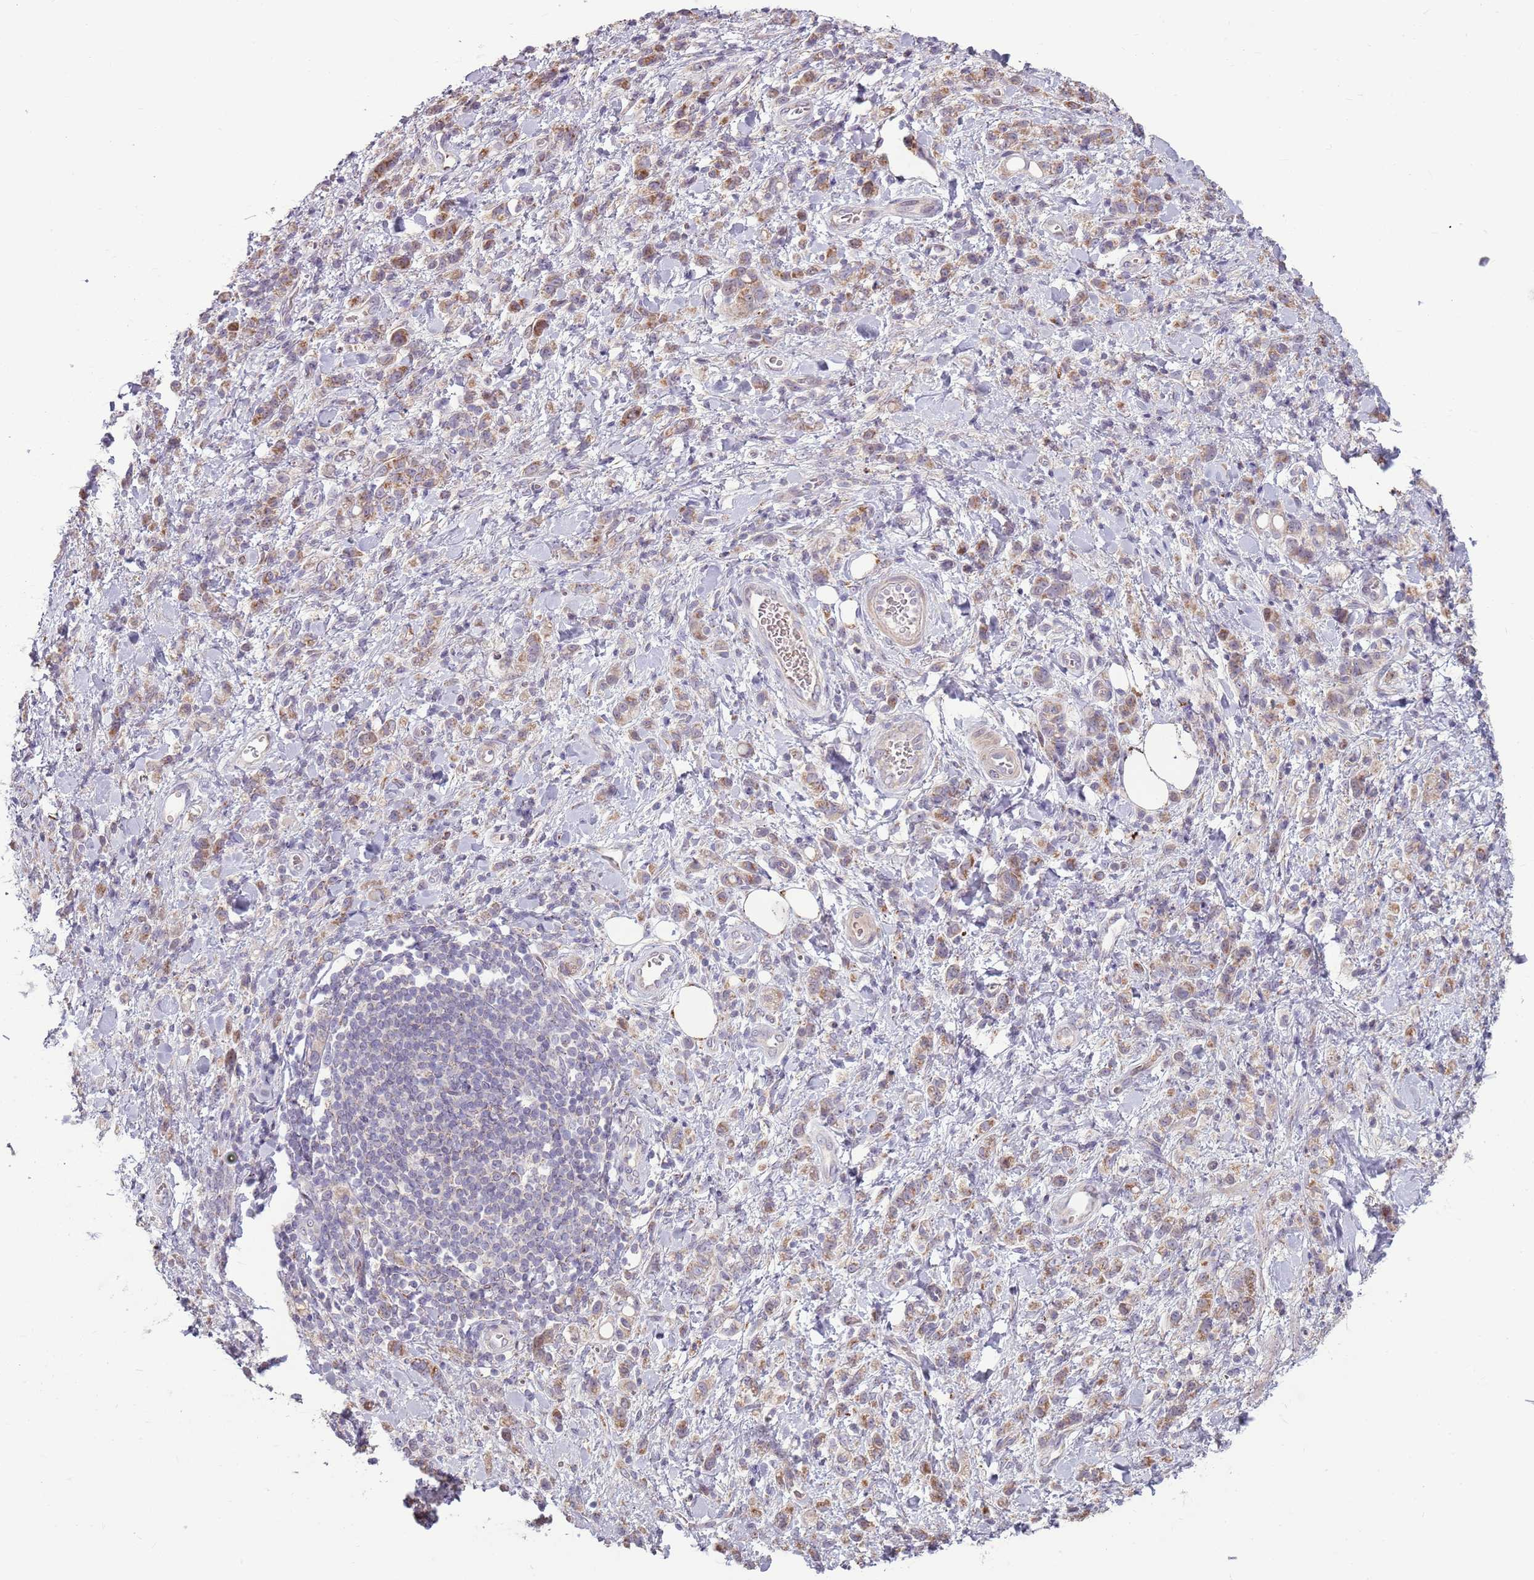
{"staining": {"intensity": "moderate", "quantity": ">75%", "location": "cytoplasmic/membranous"}, "tissue": "stomach cancer", "cell_type": "Tumor cells", "image_type": "cancer", "snomed": [{"axis": "morphology", "description": "Adenocarcinoma, NOS"}, {"axis": "topography", "description": "Stomach"}], "caption": "Adenocarcinoma (stomach) was stained to show a protein in brown. There is medium levels of moderate cytoplasmic/membranous staining in approximately >75% of tumor cells. (DAB = brown stain, brightfield microscopy at high magnification).", "gene": "ZNF530", "patient": {"sex": "male", "age": 77}}